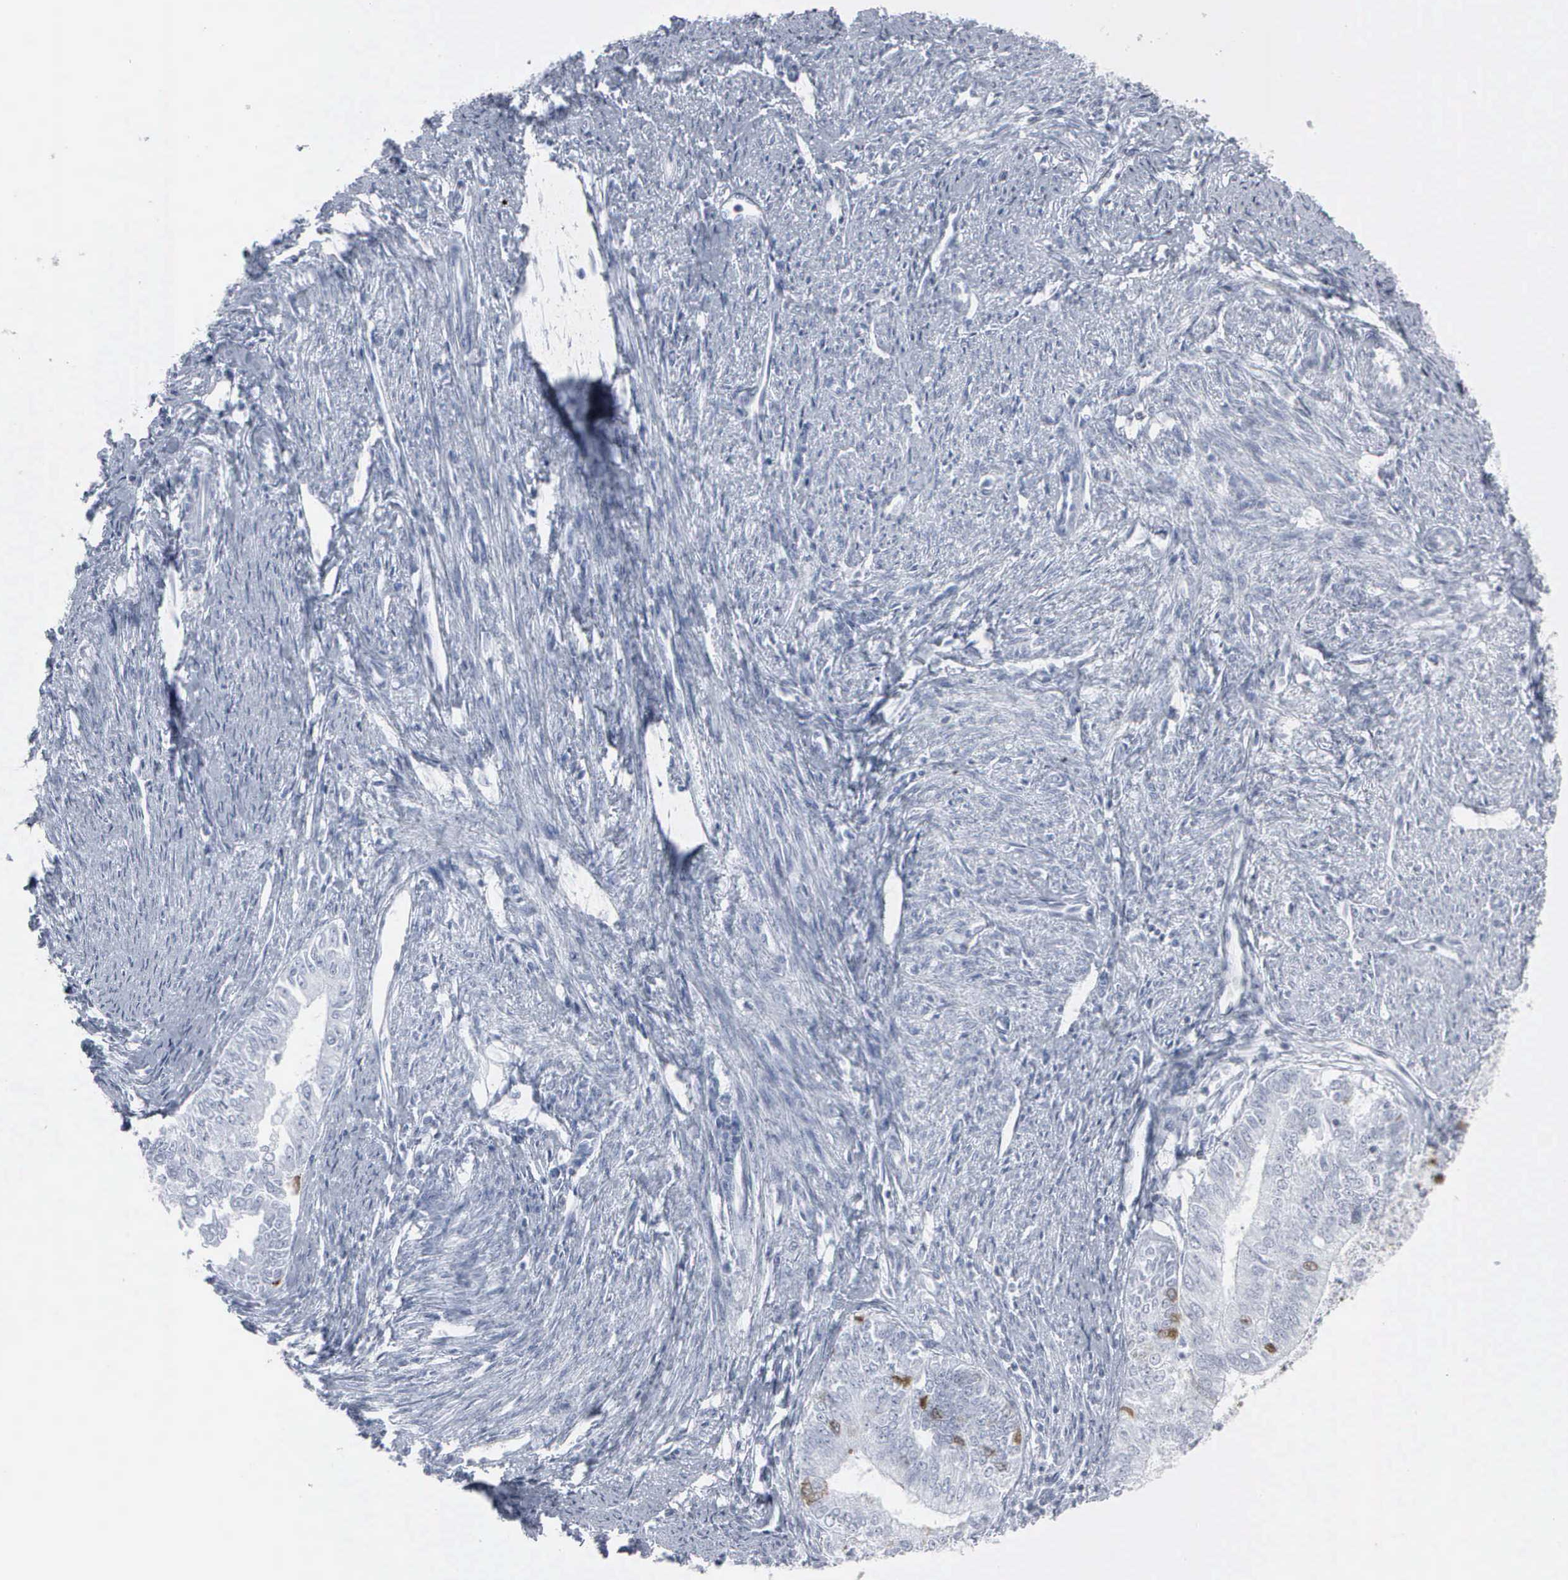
{"staining": {"intensity": "strong", "quantity": "<25%", "location": "cytoplasmic/membranous,nuclear"}, "tissue": "endometrial cancer", "cell_type": "Tumor cells", "image_type": "cancer", "snomed": [{"axis": "morphology", "description": "Adenocarcinoma, NOS"}, {"axis": "topography", "description": "Endometrium"}], "caption": "This micrograph displays immunohistochemistry (IHC) staining of endometrial cancer, with medium strong cytoplasmic/membranous and nuclear expression in approximately <25% of tumor cells.", "gene": "CCNB1", "patient": {"sex": "female", "age": 66}}